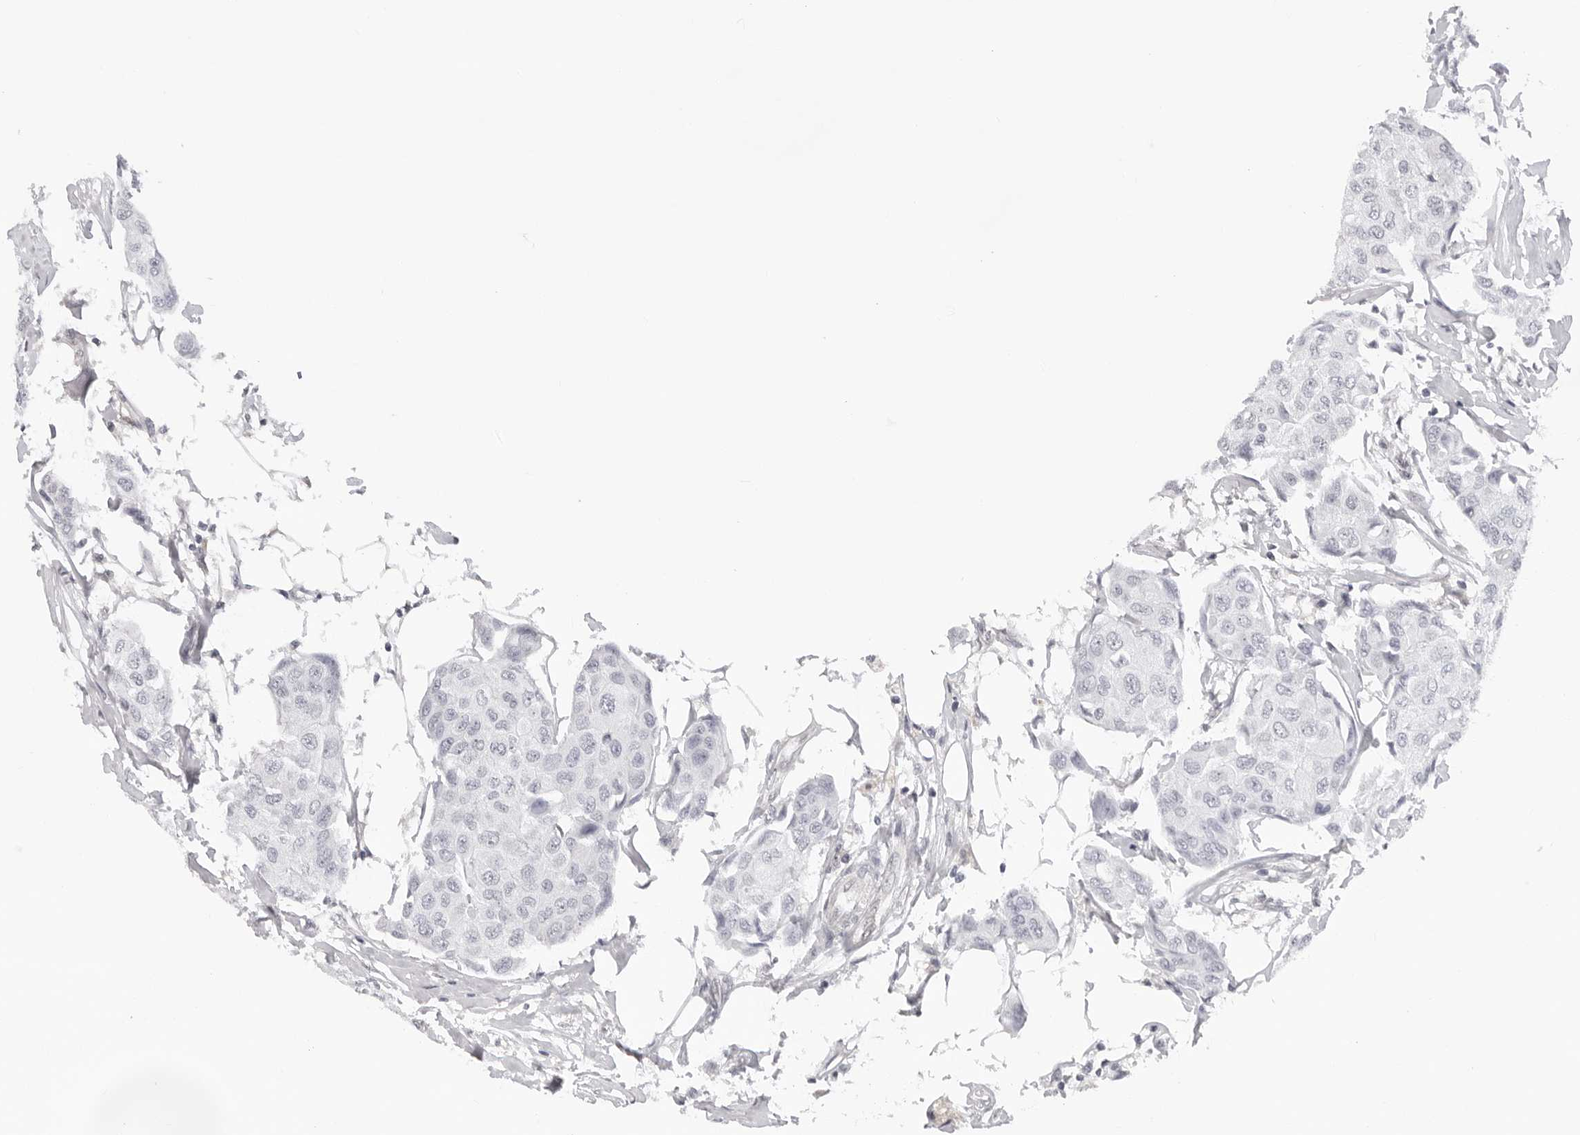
{"staining": {"intensity": "negative", "quantity": "none", "location": "none"}, "tissue": "breast cancer", "cell_type": "Tumor cells", "image_type": "cancer", "snomed": [{"axis": "morphology", "description": "Duct carcinoma"}, {"axis": "topography", "description": "Breast"}], "caption": "DAB (3,3'-diaminobenzidine) immunohistochemical staining of breast cancer exhibits no significant positivity in tumor cells.", "gene": "CASP7", "patient": {"sex": "female", "age": 80}}